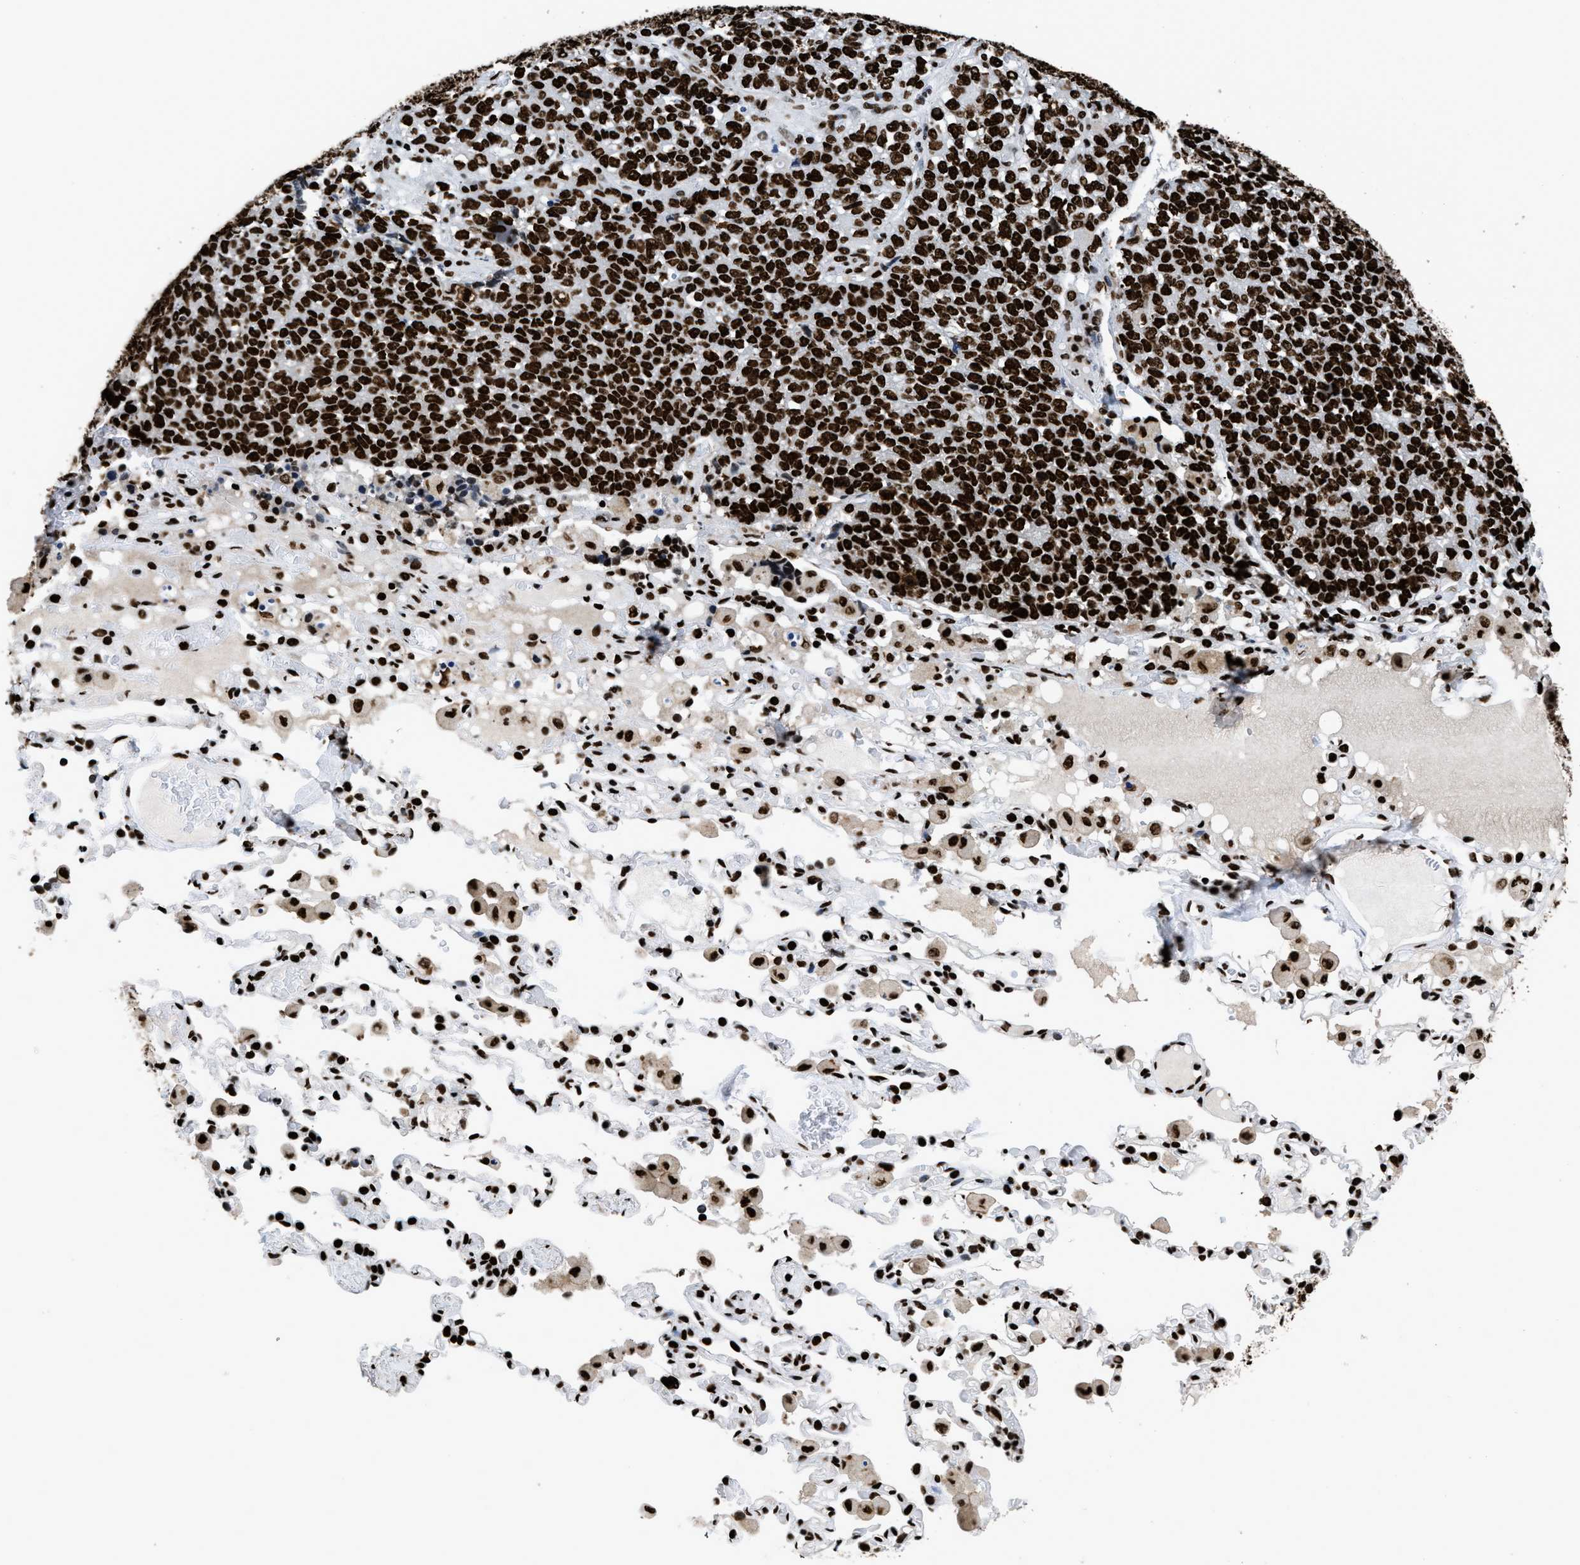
{"staining": {"intensity": "strong", "quantity": ">75%", "location": "nuclear"}, "tissue": "lung cancer", "cell_type": "Tumor cells", "image_type": "cancer", "snomed": [{"axis": "morphology", "description": "Adenocarcinoma, NOS"}, {"axis": "topography", "description": "Lung"}], "caption": "This histopathology image displays immunohistochemistry staining of adenocarcinoma (lung), with high strong nuclear positivity in about >75% of tumor cells.", "gene": "HNRNPM", "patient": {"sex": "male", "age": 49}}